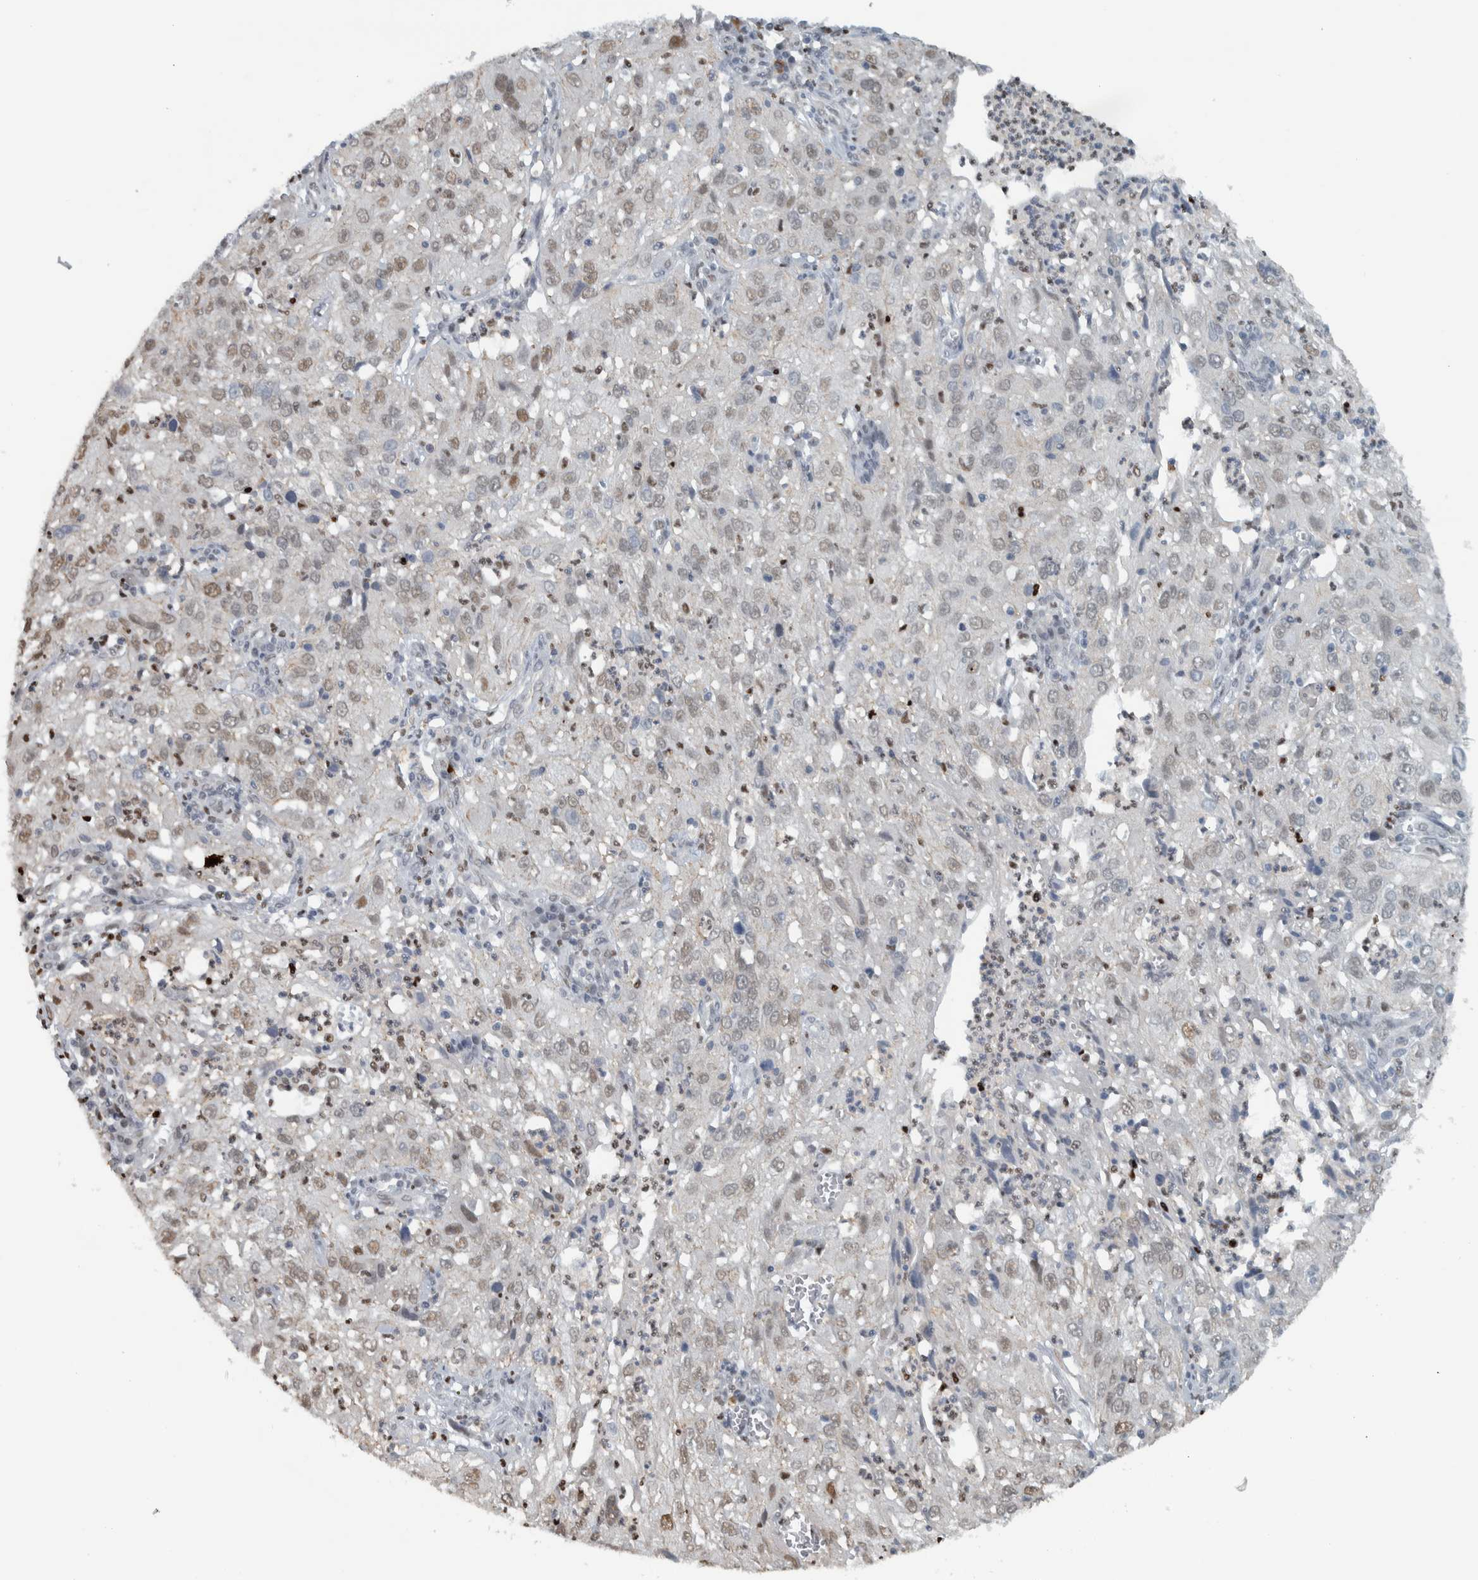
{"staining": {"intensity": "weak", "quantity": "25%-75%", "location": "nuclear"}, "tissue": "cervical cancer", "cell_type": "Tumor cells", "image_type": "cancer", "snomed": [{"axis": "morphology", "description": "Squamous cell carcinoma, NOS"}, {"axis": "topography", "description": "Cervix"}], "caption": "Weak nuclear expression is identified in about 25%-75% of tumor cells in cervical cancer (squamous cell carcinoma). Using DAB (3,3'-diaminobenzidine) (brown) and hematoxylin (blue) stains, captured at high magnification using brightfield microscopy.", "gene": "ADPRM", "patient": {"sex": "female", "age": 32}}